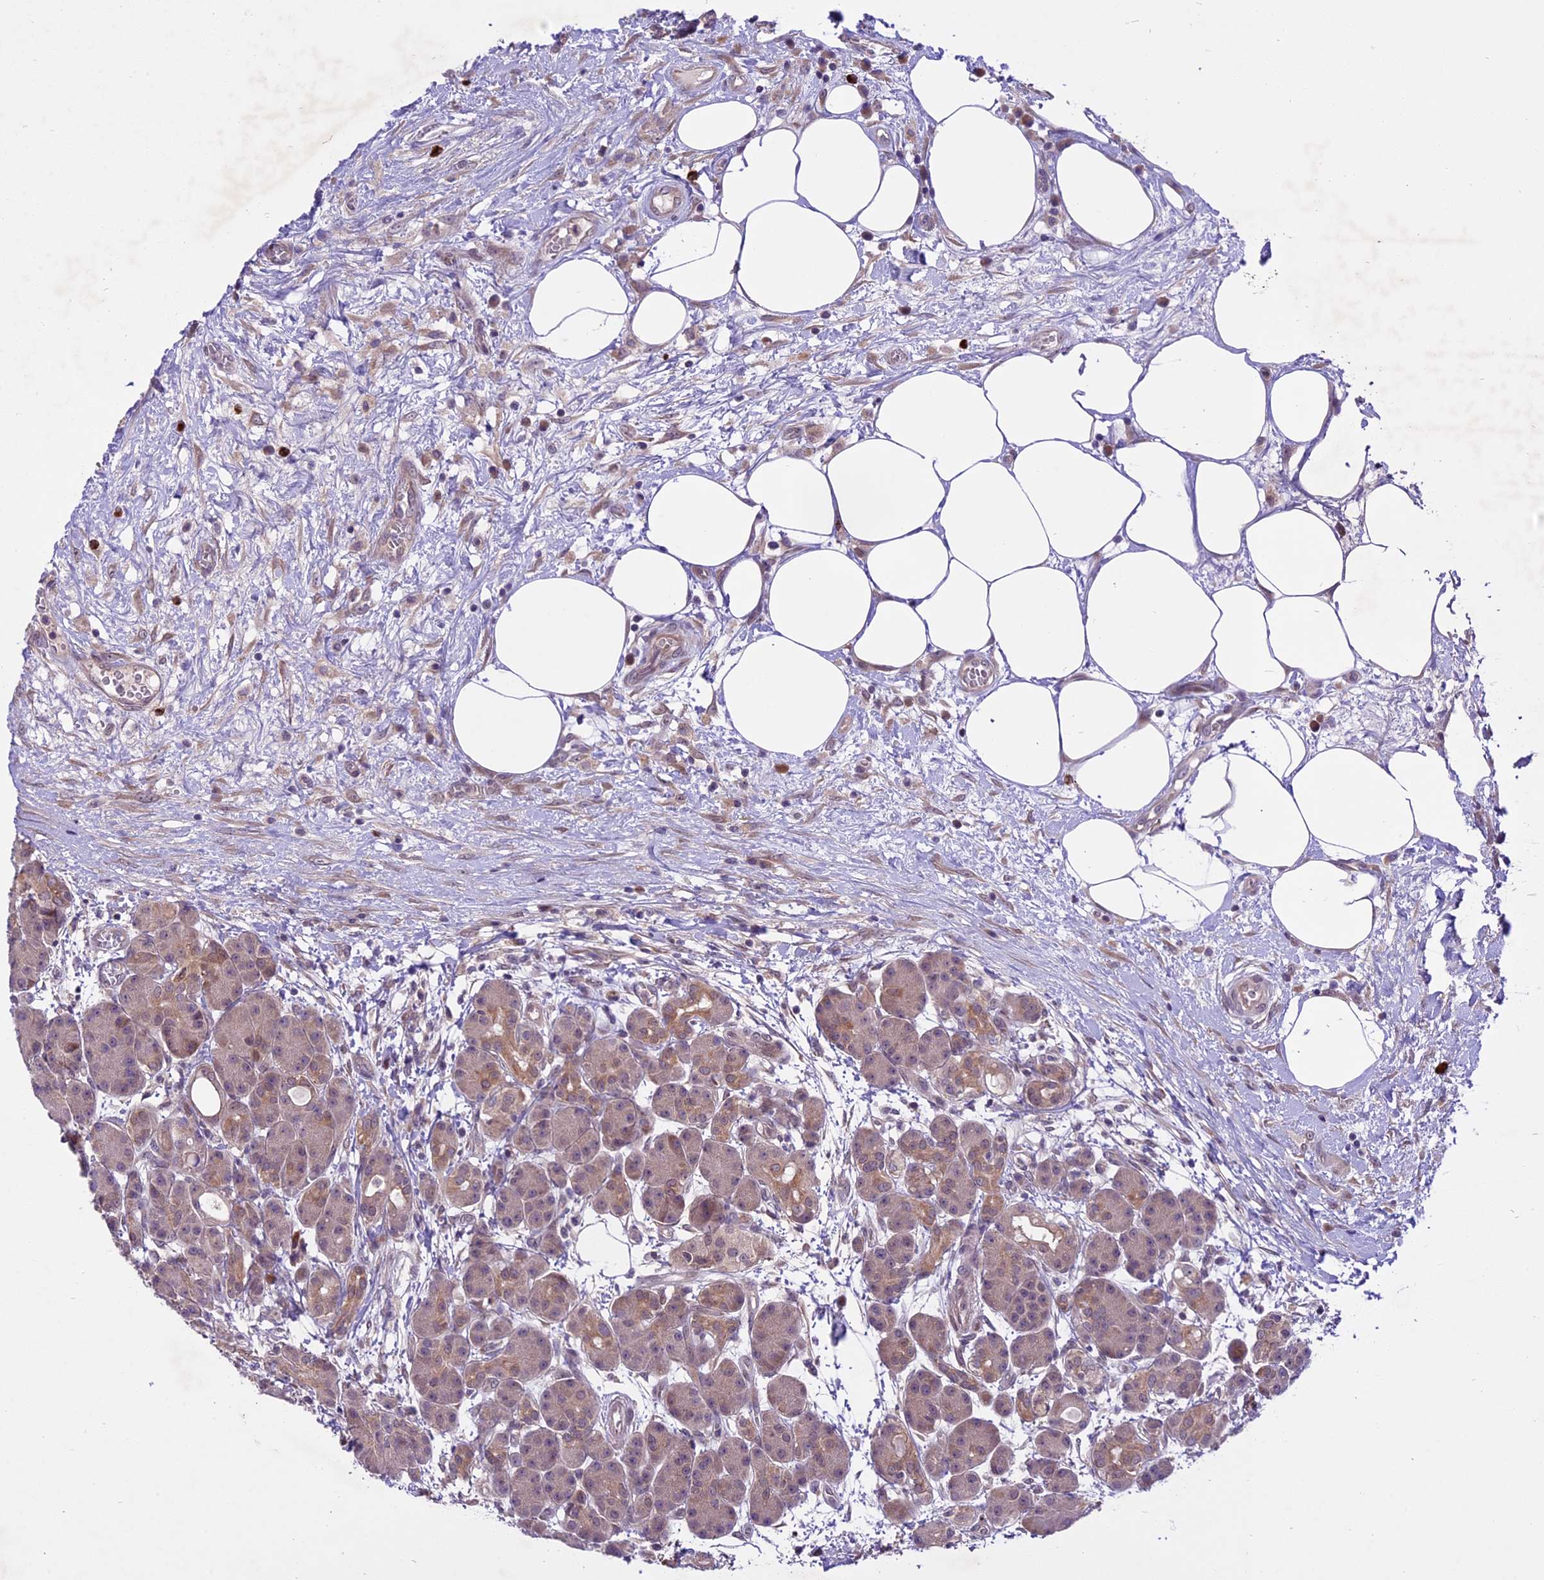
{"staining": {"intensity": "moderate", "quantity": ">75%", "location": "cytoplasmic/membranous"}, "tissue": "pancreas", "cell_type": "Exocrine glandular cells", "image_type": "normal", "snomed": [{"axis": "morphology", "description": "Normal tissue, NOS"}, {"axis": "topography", "description": "Pancreas"}], "caption": "Immunohistochemistry photomicrograph of normal pancreas: pancreas stained using IHC reveals medium levels of moderate protein expression localized specifically in the cytoplasmic/membranous of exocrine glandular cells, appearing as a cytoplasmic/membranous brown color.", "gene": "SPRED1", "patient": {"sex": "male", "age": 63}}